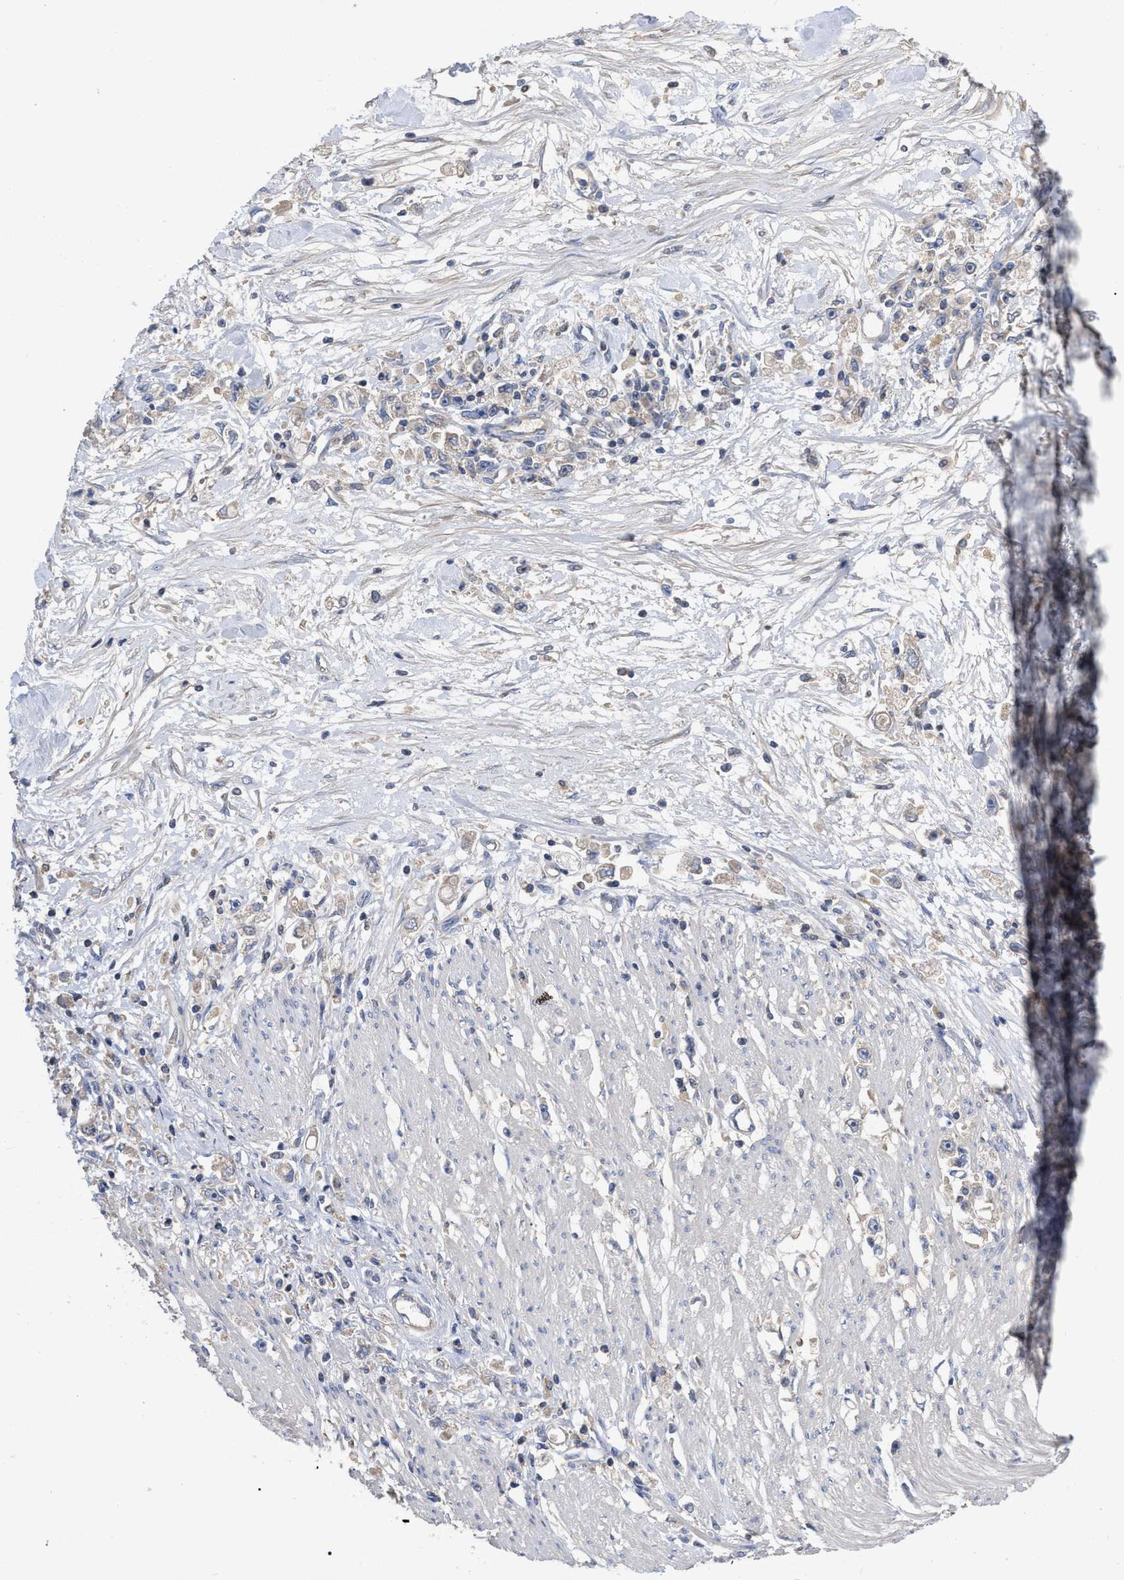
{"staining": {"intensity": "weak", "quantity": "<25%", "location": "cytoplasmic/membranous"}, "tissue": "stomach cancer", "cell_type": "Tumor cells", "image_type": "cancer", "snomed": [{"axis": "morphology", "description": "Adenocarcinoma, NOS"}, {"axis": "topography", "description": "Stomach"}], "caption": "An immunohistochemistry photomicrograph of stomach cancer (adenocarcinoma) is shown. There is no staining in tumor cells of stomach cancer (adenocarcinoma).", "gene": "RAP1GDS1", "patient": {"sex": "female", "age": 59}}